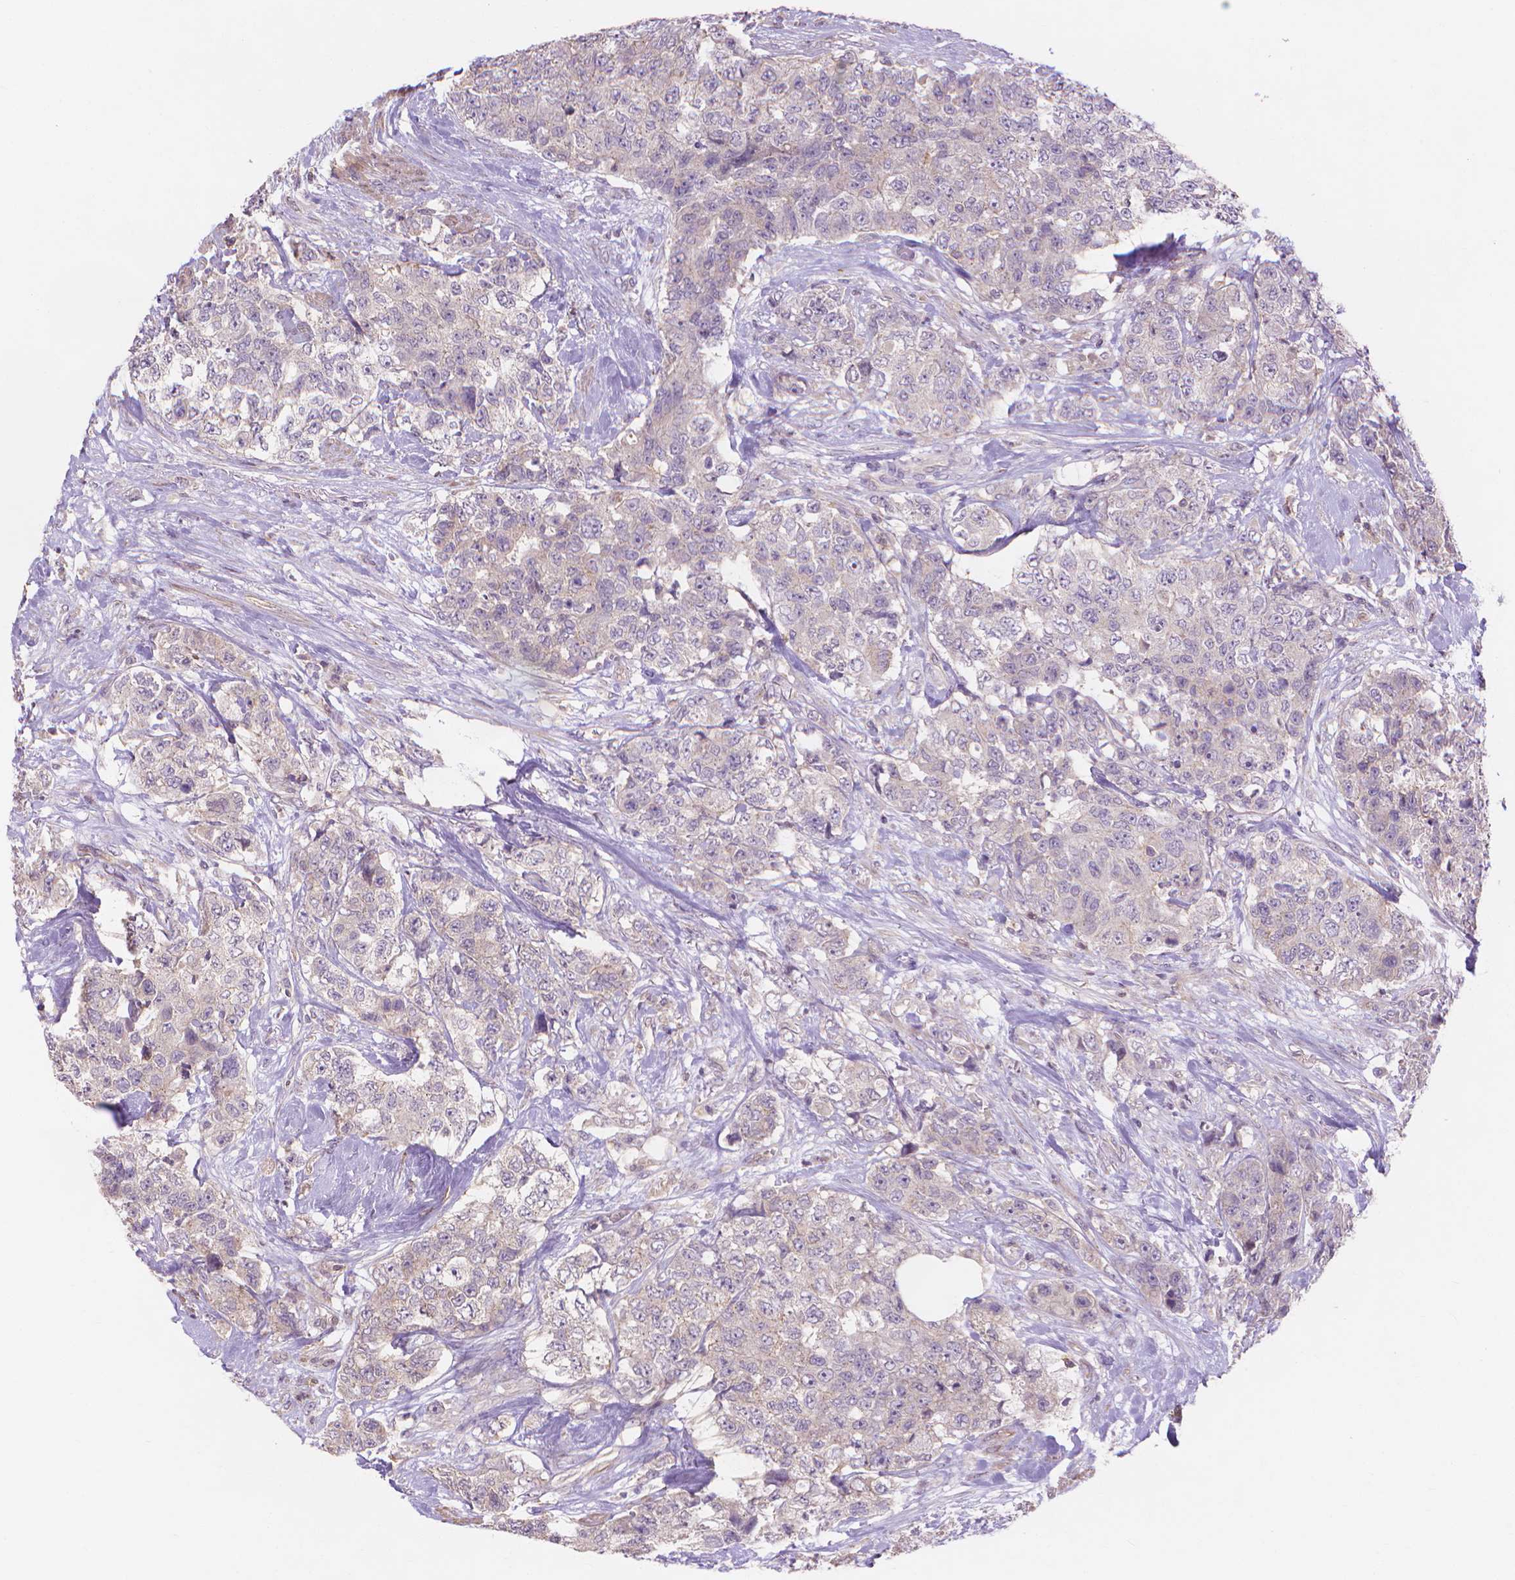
{"staining": {"intensity": "negative", "quantity": "none", "location": "none"}, "tissue": "urothelial cancer", "cell_type": "Tumor cells", "image_type": "cancer", "snomed": [{"axis": "morphology", "description": "Urothelial carcinoma, High grade"}, {"axis": "topography", "description": "Urinary bladder"}], "caption": "This is a micrograph of IHC staining of high-grade urothelial carcinoma, which shows no expression in tumor cells.", "gene": "PRDM13", "patient": {"sex": "female", "age": 78}}